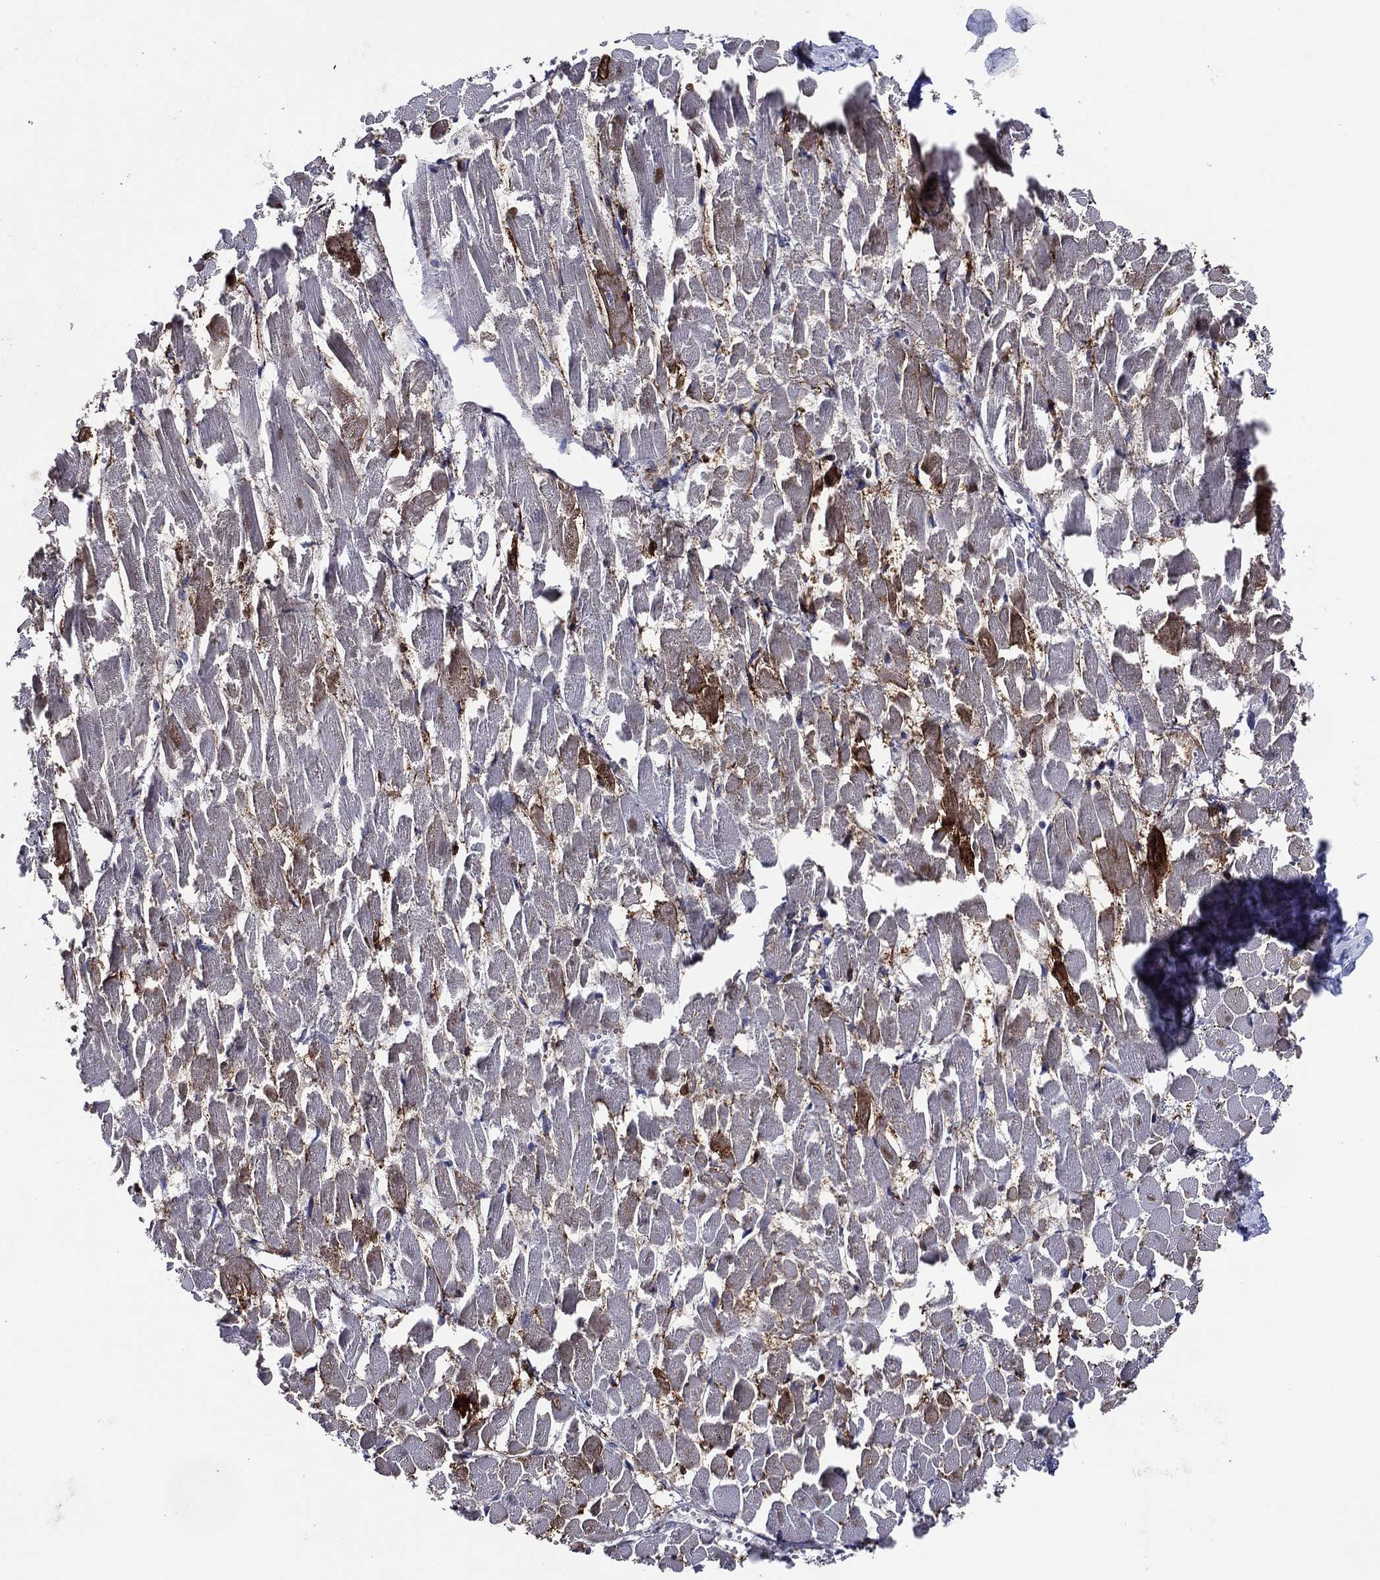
{"staining": {"intensity": "moderate", "quantity": "<25%", "location": "cytoplasmic/membranous"}, "tissue": "heart muscle", "cell_type": "Cardiomyocytes", "image_type": "normal", "snomed": [{"axis": "morphology", "description": "Normal tissue, NOS"}, {"axis": "topography", "description": "Heart"}], "caption": "Immunohistochemical staining of benign heart muscle reveals low levels of moderate cytoplasmic/membranous staining in approximately <25% of cardiomyocytes.", "gene": "ACE2", "patient": {"sex": "male", "age": 64}}